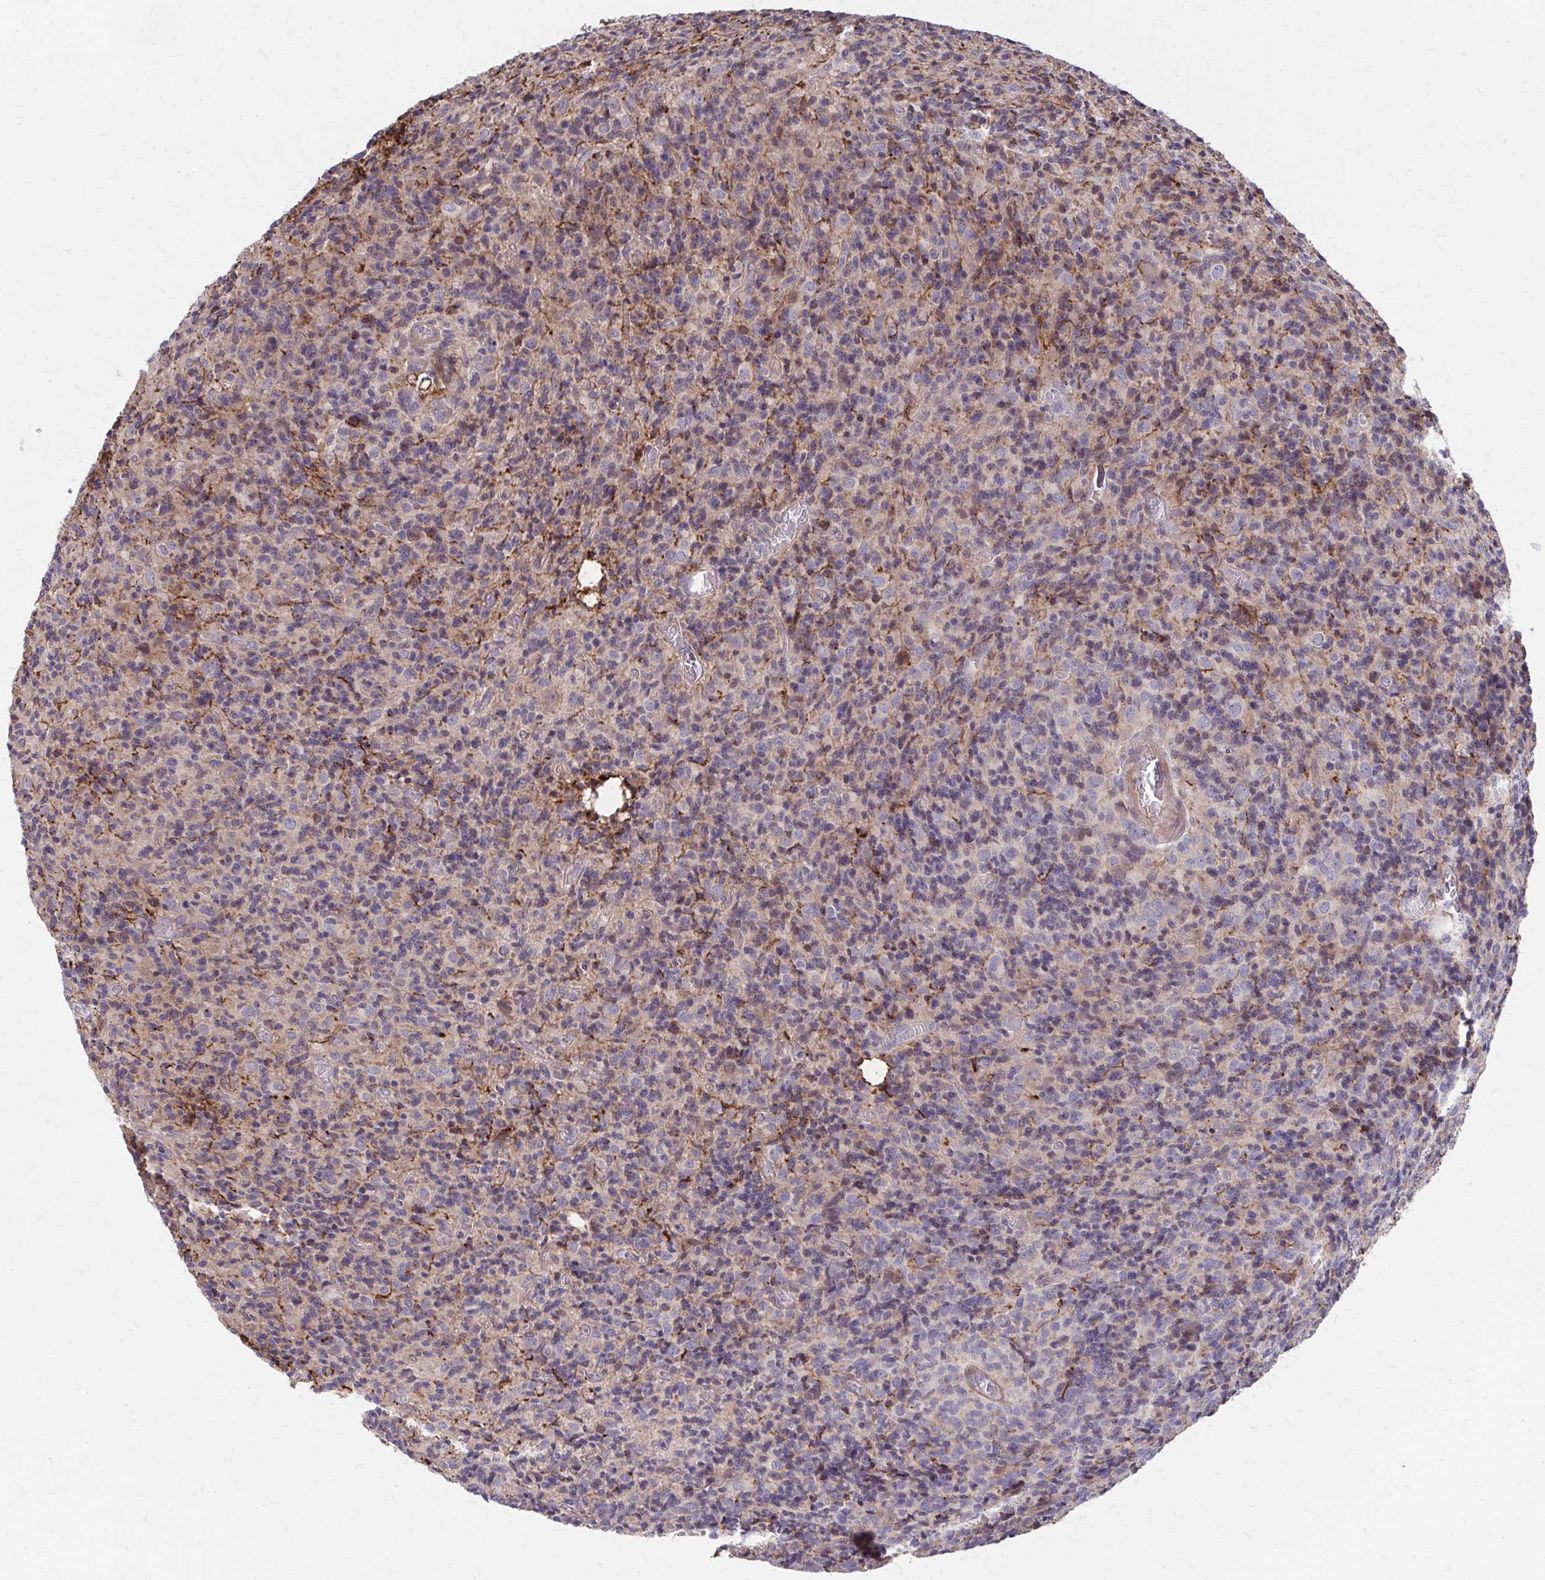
{"staining": {"intensity": "weak", "quantity": "<25%", "location": "cytoplasmic/membranous"}, "tissue": "glioma", "cell_type": "Tumor cells", "image_type": "cancer", "snomed": [{"axis": "morphology", "description": "Glioma, malignant, High grade"}, {"axis": "topography", "description": "Brain"}], "caption": "Glioma was stained to show a protein in brown. There is no significant positivity in tumor cells.", "gene": "MMP14", "patient": {"sex": "male", "age": 76}}